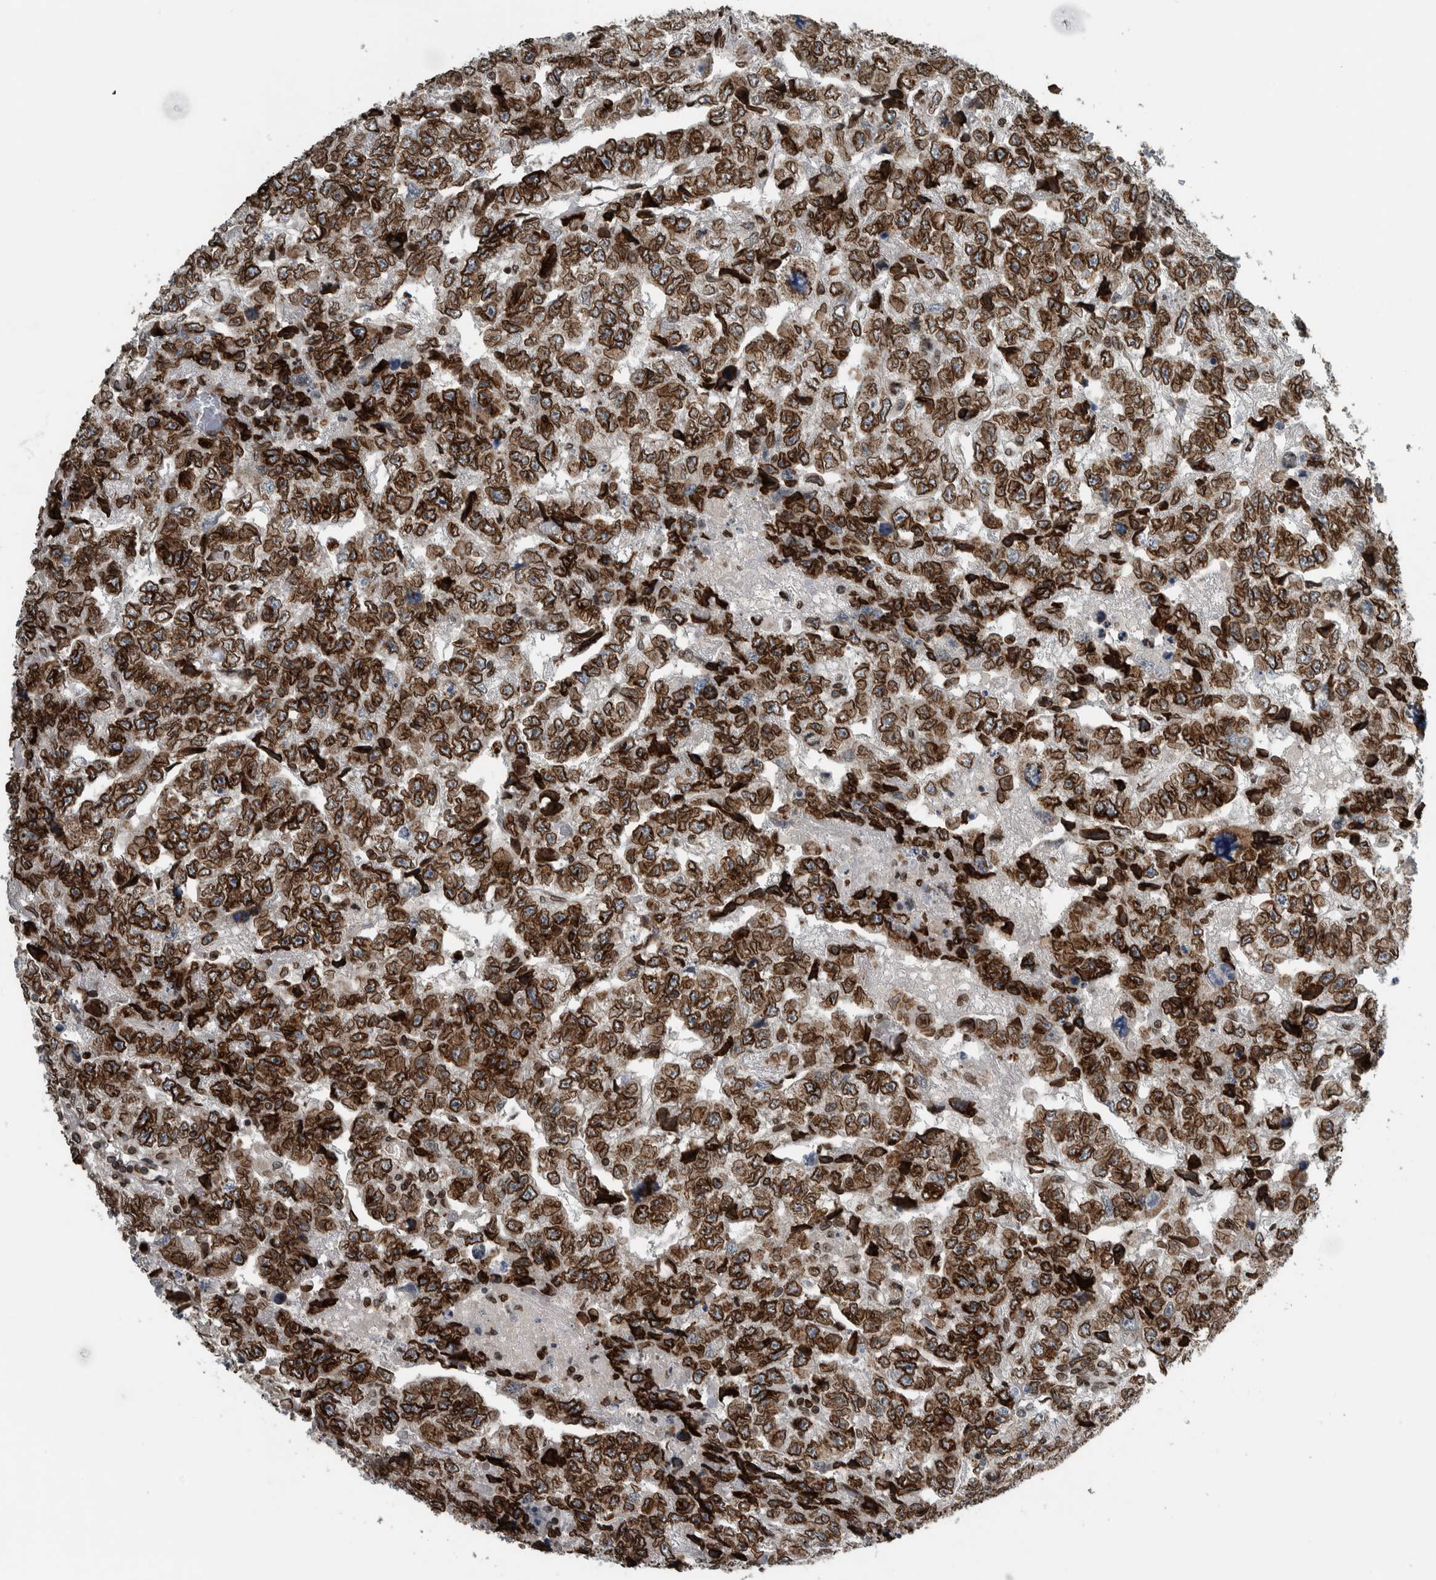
{"staining": {"intensity": "strong", "quantity": ">75%", "location": "cytoplasmic/membranous,nuclear"}, "tissue": "testis cancer", "cell_type": "Tumor cells", "image_type": "cancer", "snomed": [{"axis": "morphology", "description": "Carcinoma, Embryonal, NOS"}, {"axis": "topography", "description": "Testis"}], "caption": "This histopathology image exhibits immunohistochemistry staining of testis embryonal carcinoma, with high strong cytoplasmic/membranous and nuclear positivity in about >75% of tumor cells.", "gene": "FAM135B", "patient": {"sex": "male", "age": 36}}